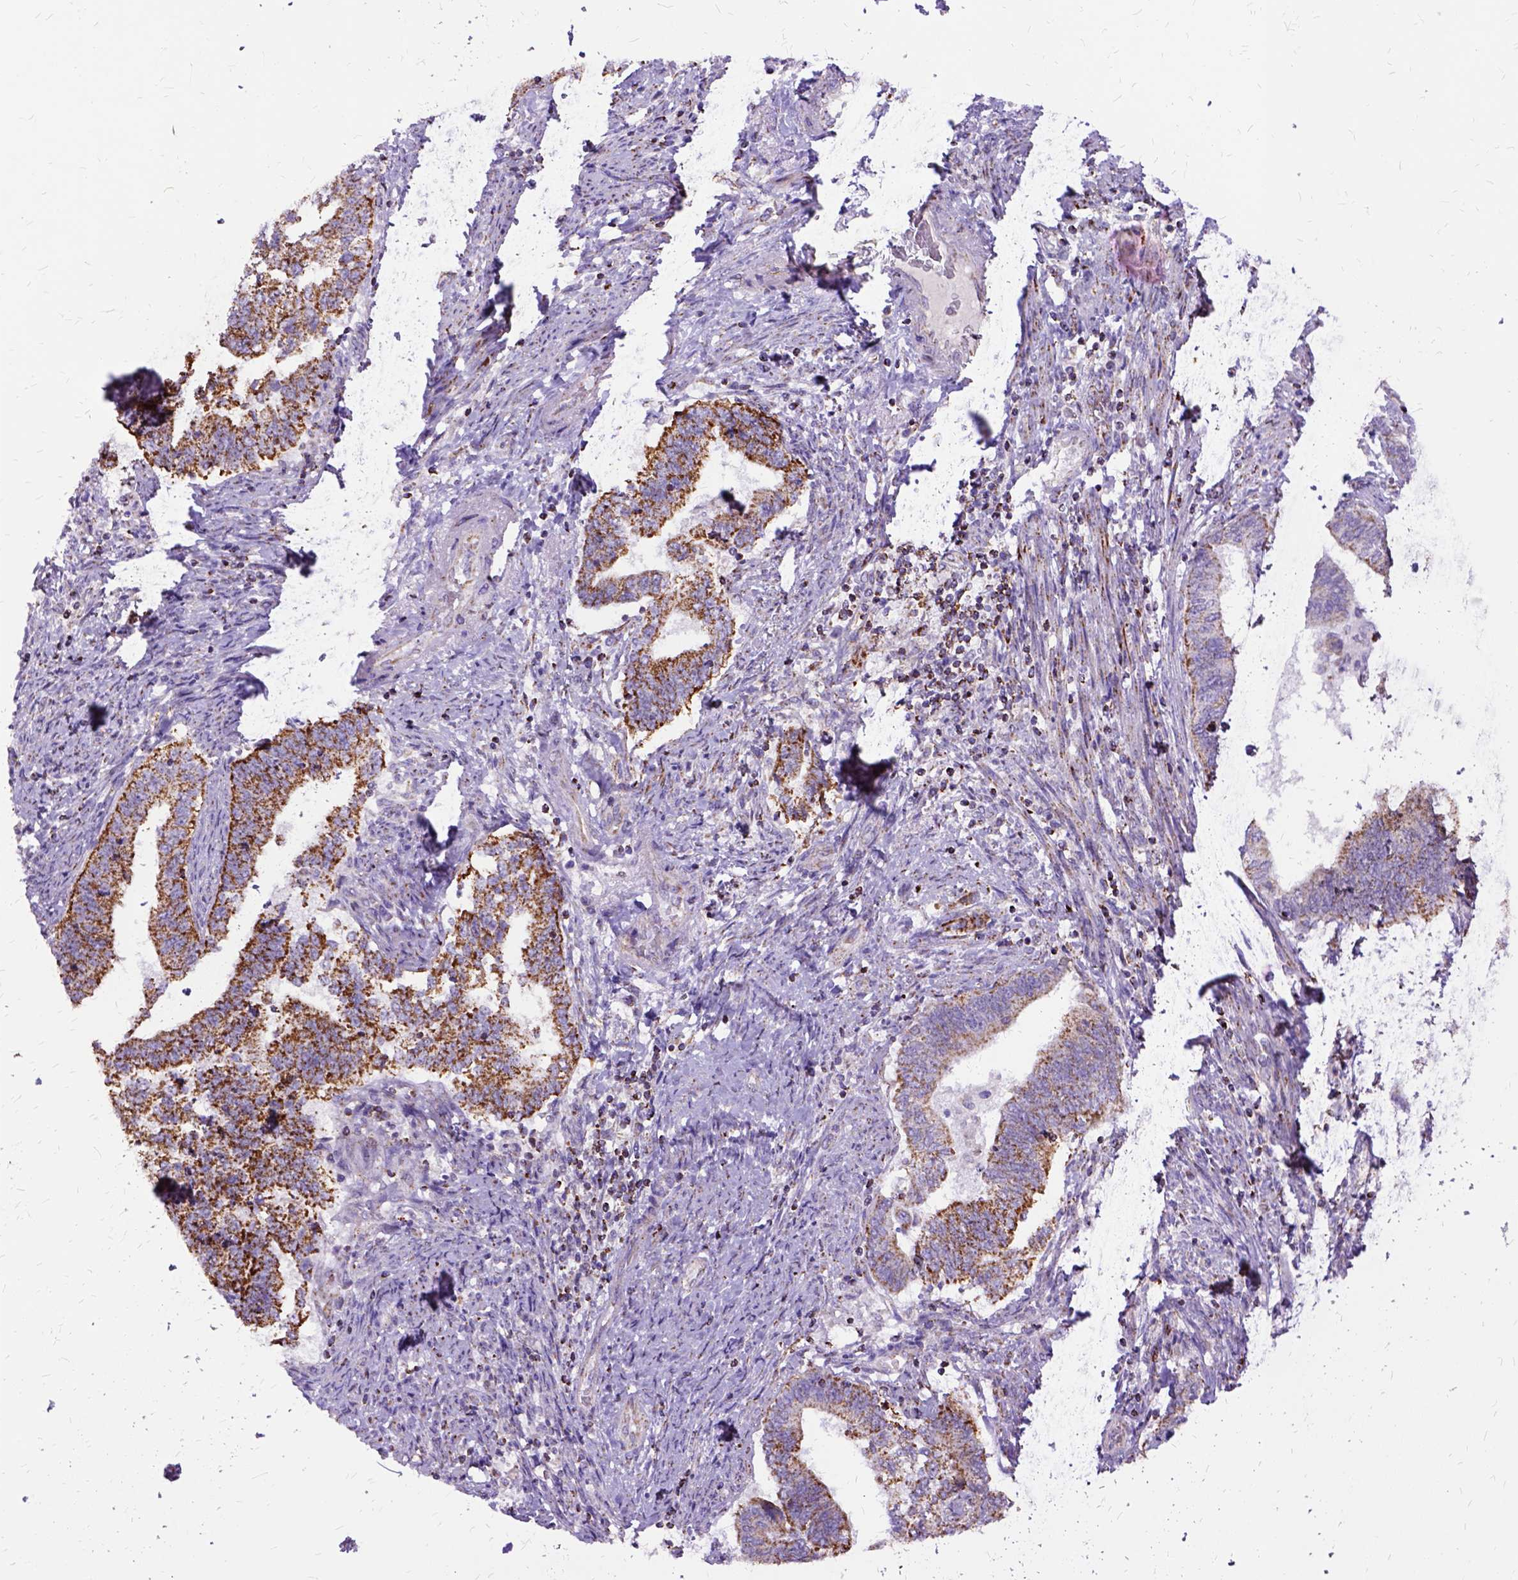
{"staining": {"intensity": "strong", "quantity": ">75%", "location": "cytoplasmic/membranous"}, "tissue": "endometrial cancer", "cell_type": "Tumor cells", "image_type": "cancer", "snomed": [{"axis": "morphology", "description": "Adenocarcinoma, NOS"}, {"axis": "topography", "description": "Endometrium"}], "caption": "Strong cytoplasmic/membranous protein staining is seen in approximately >75% of tumor cells in endometrial adenocarcinoma. The protein of interest is stained brown, and the nuclei are stained in blue (DAB (3,3'-diaminobenzidine) IHC with brightfield microscopy, high magnification).", "gene": "OXCT1", "patient": {"sex": "female", "age": 65}}